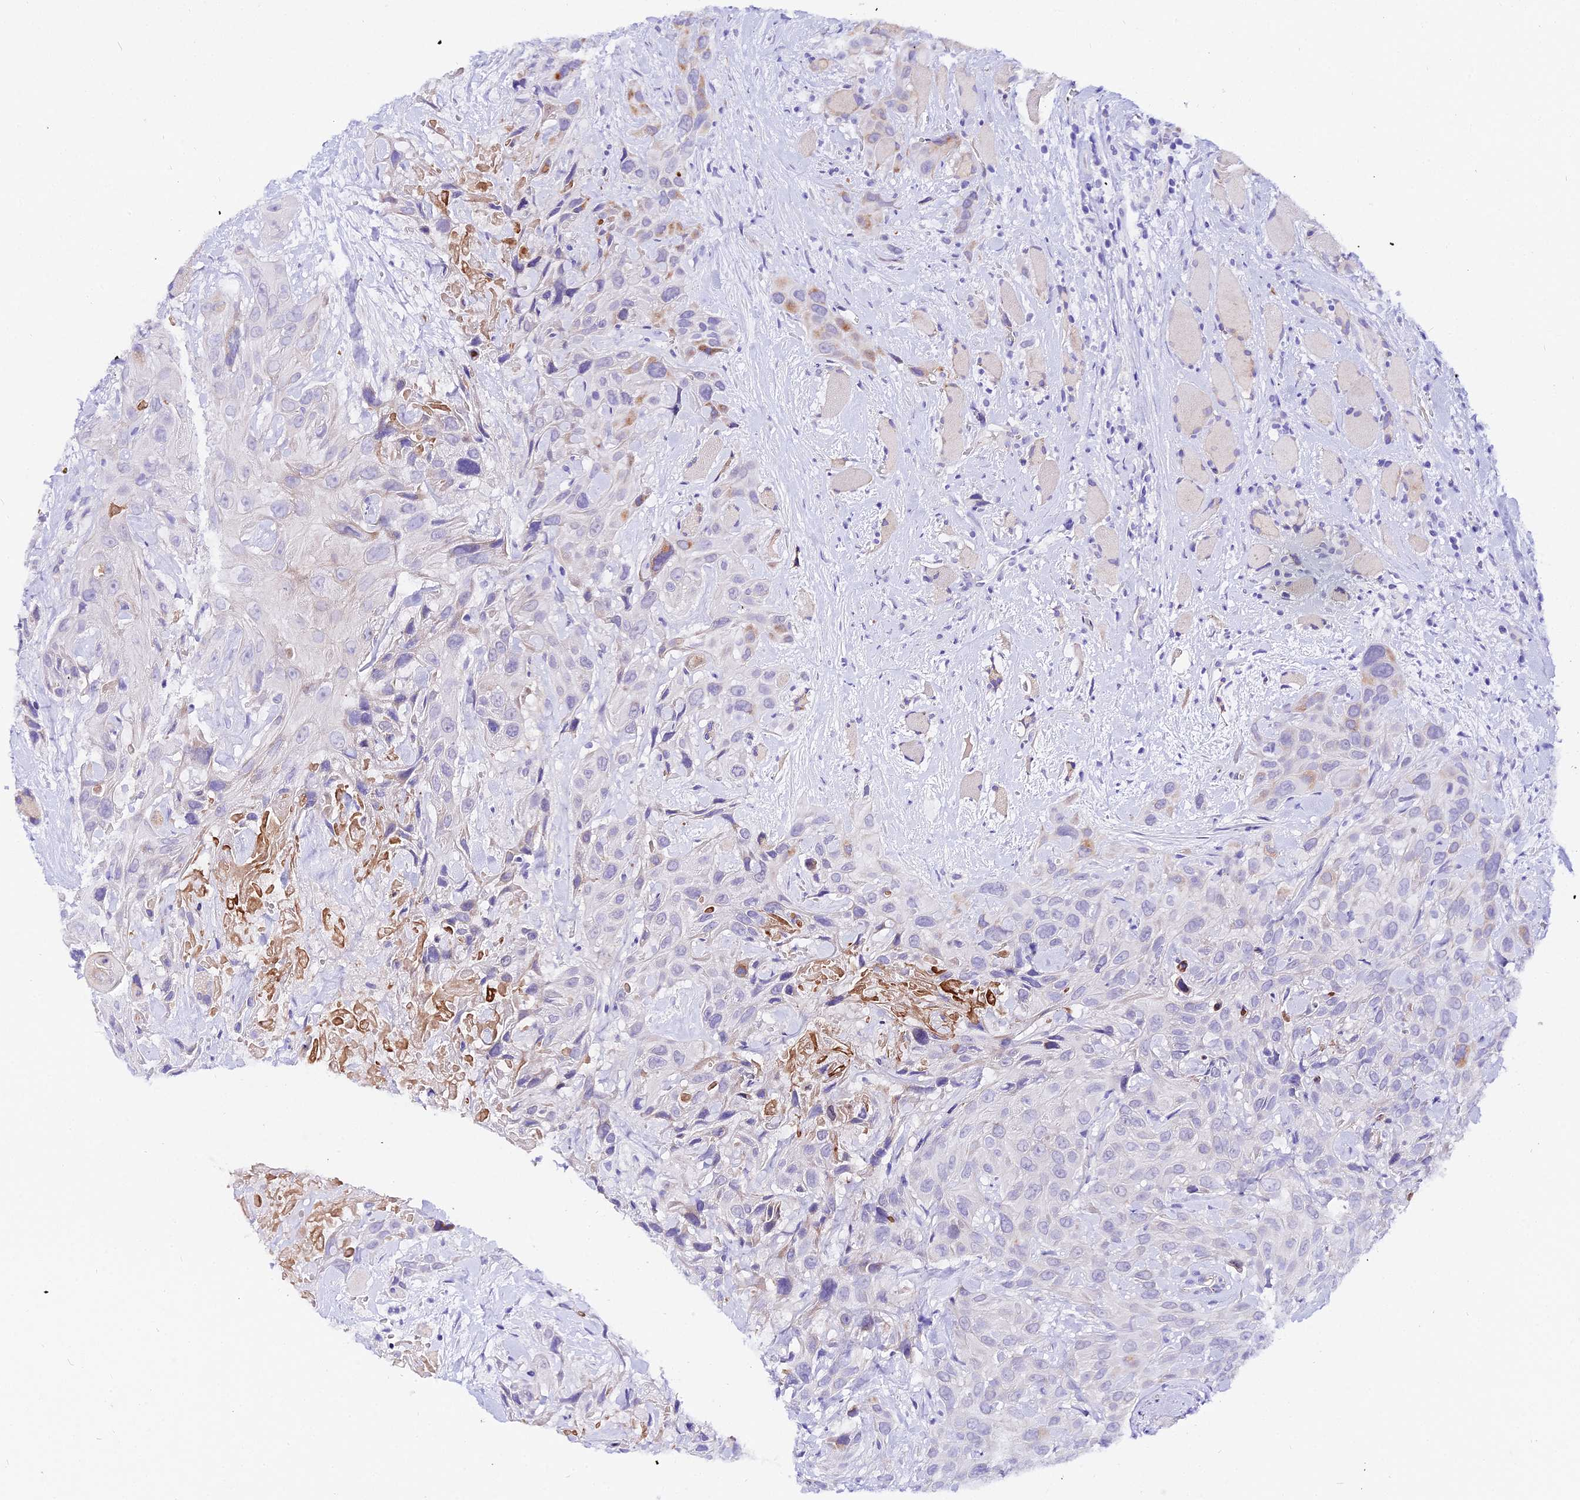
{"staining": {"intensity": "moderate", "quantity": "<25%", "location": "cytoplasmic/membranous"}, "tissue": "head and neck cancer", "cell_type": "Tumor cells", "image_type": "cancer", "snomed": [{"axis": "morphology", "description": "Squamous cell carcinoma, NOS"}, {"axis": "topography", "description": "Head-Neck"}], "caption": "There is low levels of moderate cytoplasmic/membranous expression in tumor cells of head and neck cancer (squamous cell carcinoma), as demonstrated by immunohistochemical staining (brown color).", "gene": "DEFB106A", "patient": {"sex": "male", "age": 81}}